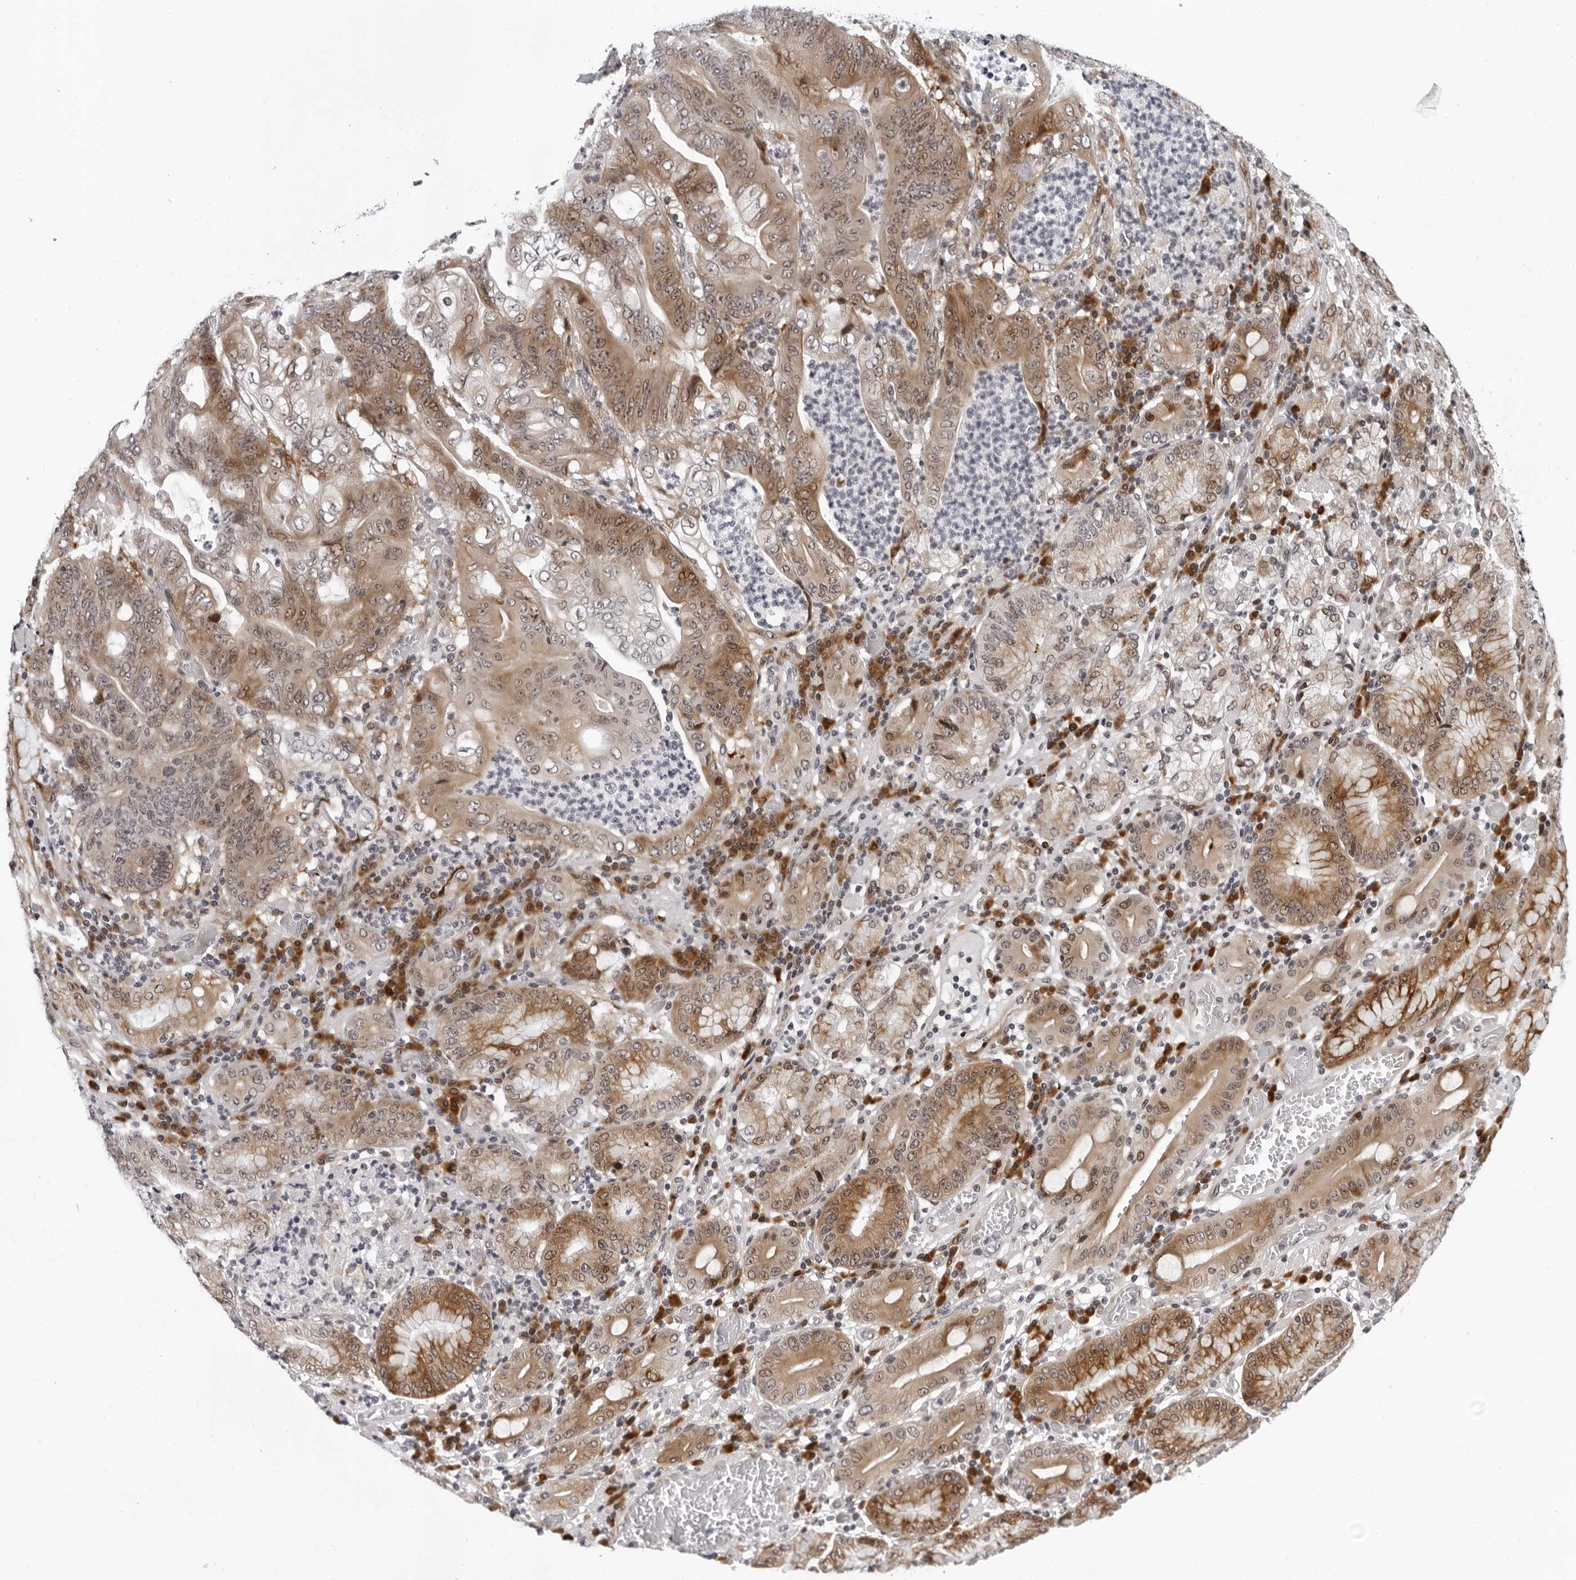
{"staining": {"intensity": "moderate", "quantity": ">75%", "location": "cytoplasmic/membranous,nuclear"}, "tissue": "stomach cancer", "cell_type": "Tumor cells", "image_type": "cancer", "snomed": [{"axis": "morphology", "description": "Adenocarcinoma, NOS"}, {"axis": "topography", "description": "Stomach"}], "caption": "The histopathology image reveals staining of stomach adenocarcinoma, revealing moderate cytoplasmic/membranous and nuclear protein staining (brown color) within tumor cells.", "gene": "PIP4K2C", "patient": {"sex": "female", "age": 73}}